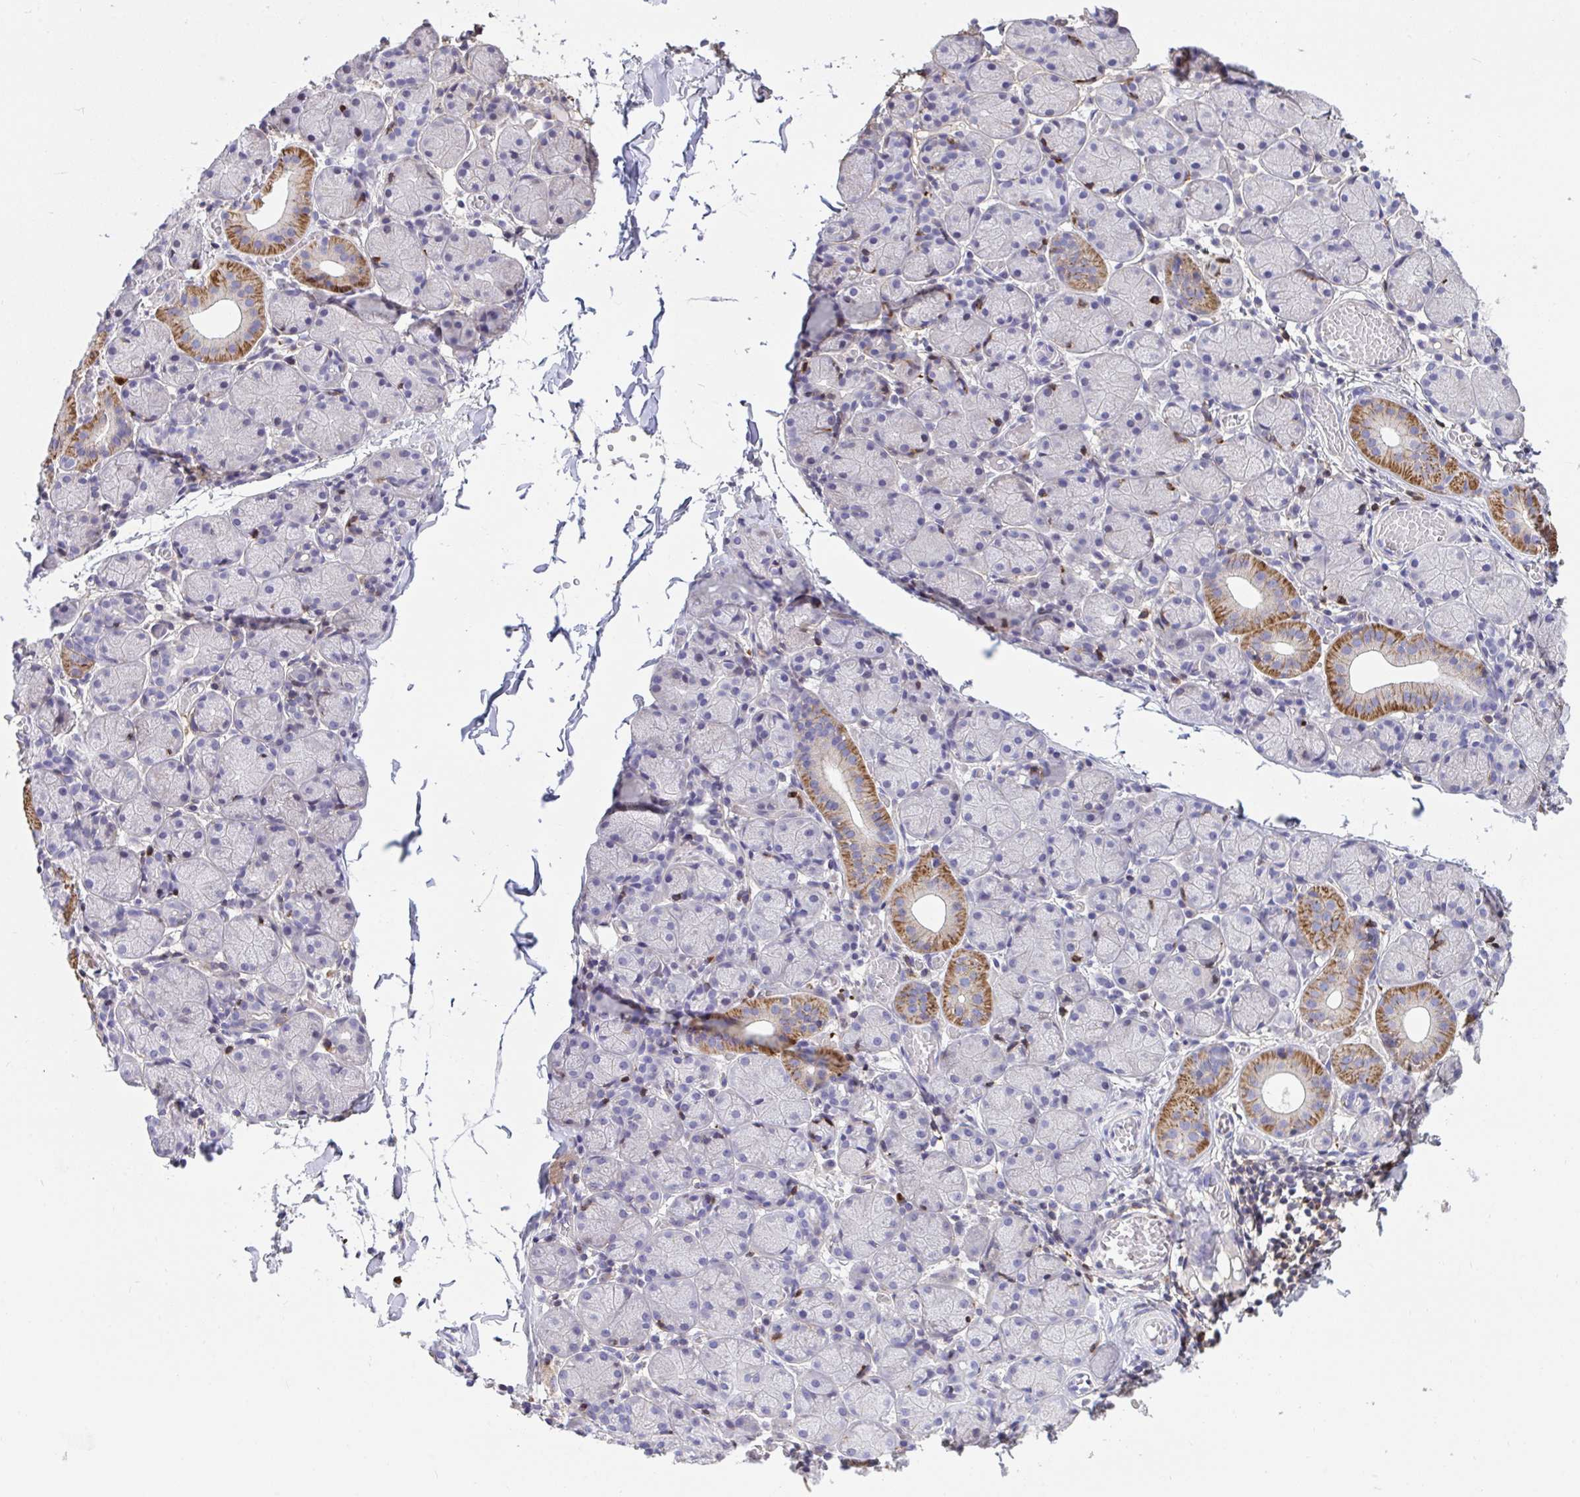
{"staining": {"intensity": "moderate", "quantity": "<25%", "location": "cytoplasmic/membranous"}, "tissue": "salivary gland", "cell_type": "Glandular cells", "image_type": "normal", "snomed": [{"axis": "morphology", "description": "Normal tissue, NOS"}, {"axis": "topography", "description": "Salivary gland"}], "caption": "This is a histology image of immunohistochemistry (IHC) staining of benign salivary gland, which shows moderate positivity in the cytoplasmic/membranous of glandular cells.", "gene": "AP5M1", "patient": {"sex": "female", "age": 24}}